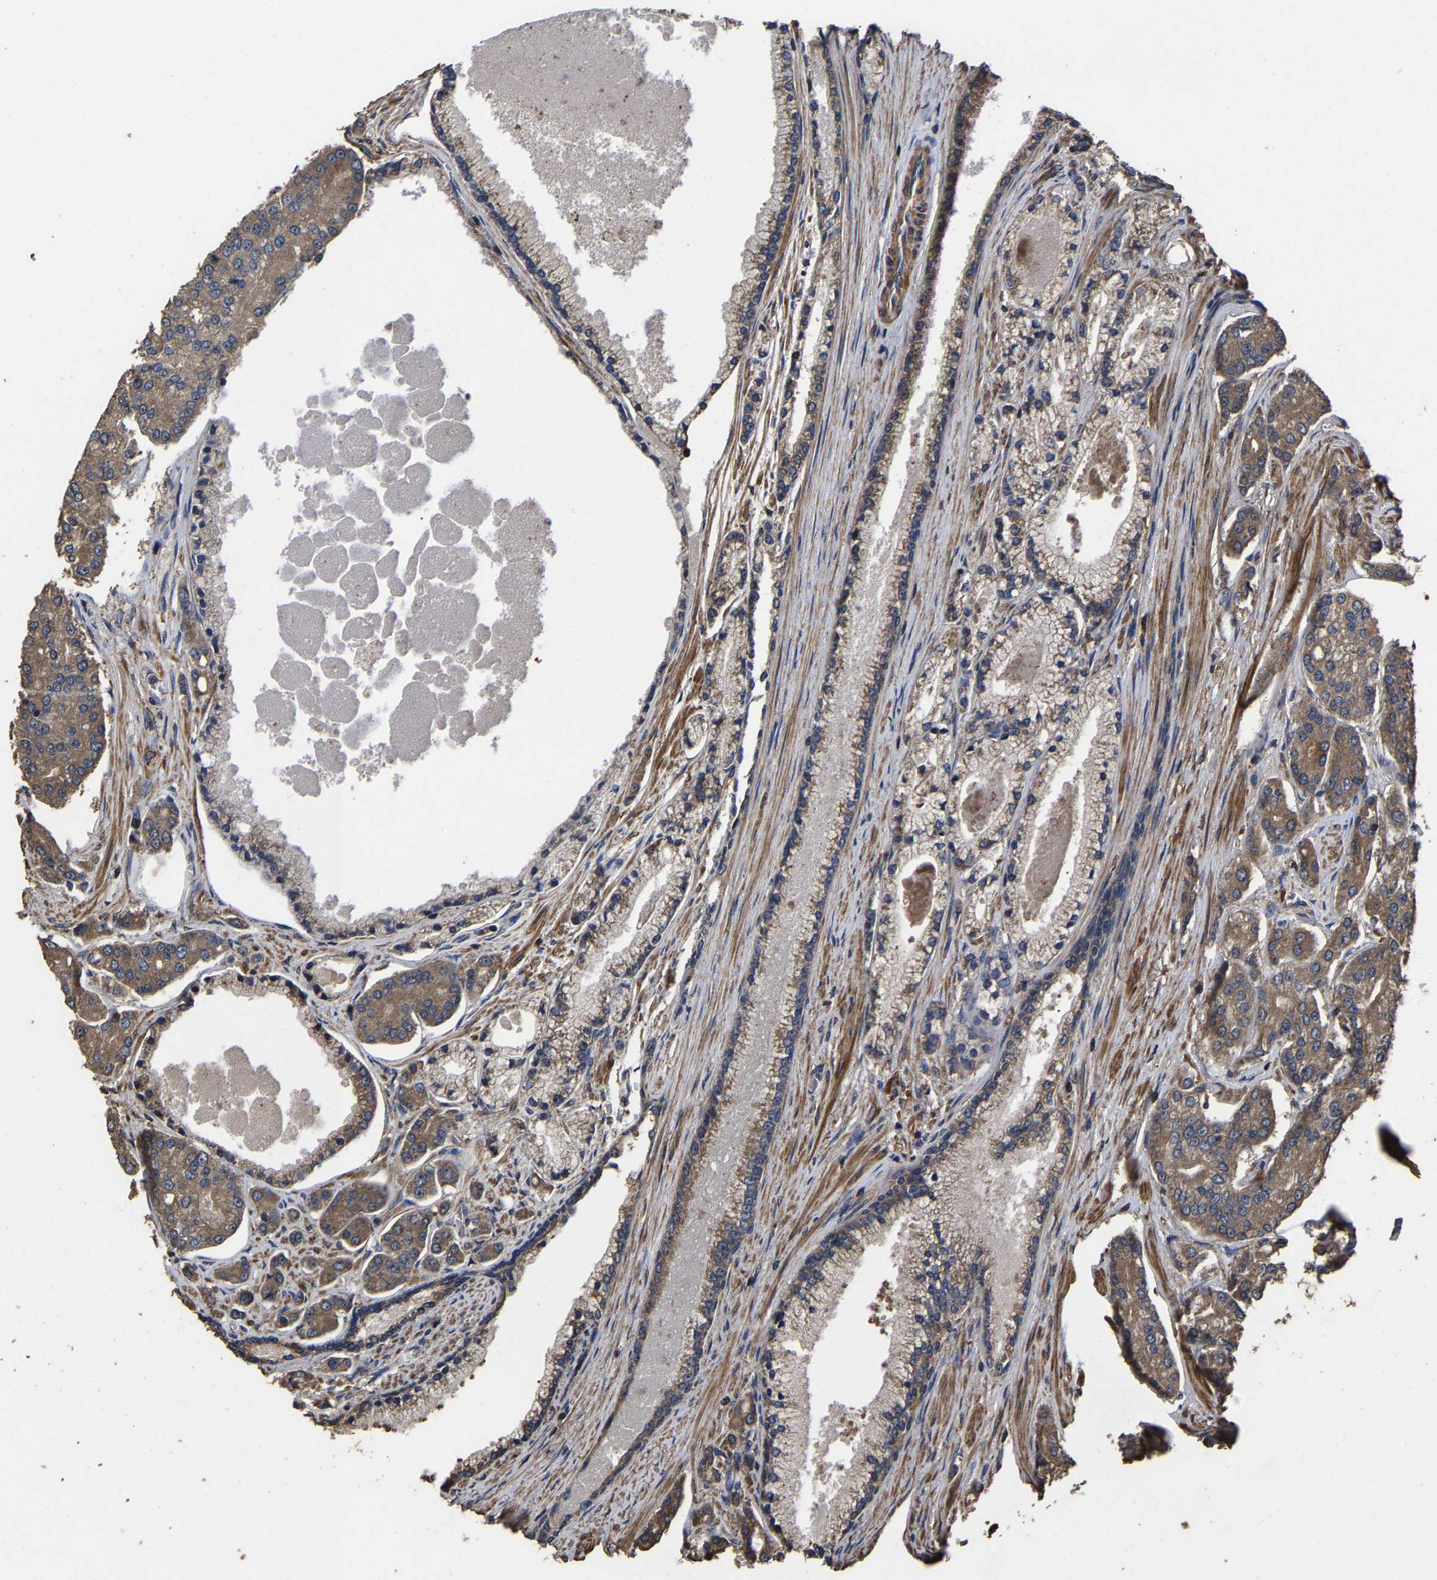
{"staining": {"intensity": "moderate", "quantity": ">75%", "location": "cytoplasmic/membranous"}, "tissue": "prostate cancer", "cell_type": "Tumor cells", "image_type": "cancer", "snomed": [{"axis": "morphology", "description": "Adenocarcinoma, High grade"}, {"axis": "topography", "description": "Prostate"}], "caption": "A photomicrograph showing moderate cytoplasmic/membranous positivity in approximately >75% of tumor cells in prostate adenocarcinoma (high-grade), as visualized by brown immunohistochemical staining.", "gene": "ITCH", "patient": {"sex": "male", "age": 71}}